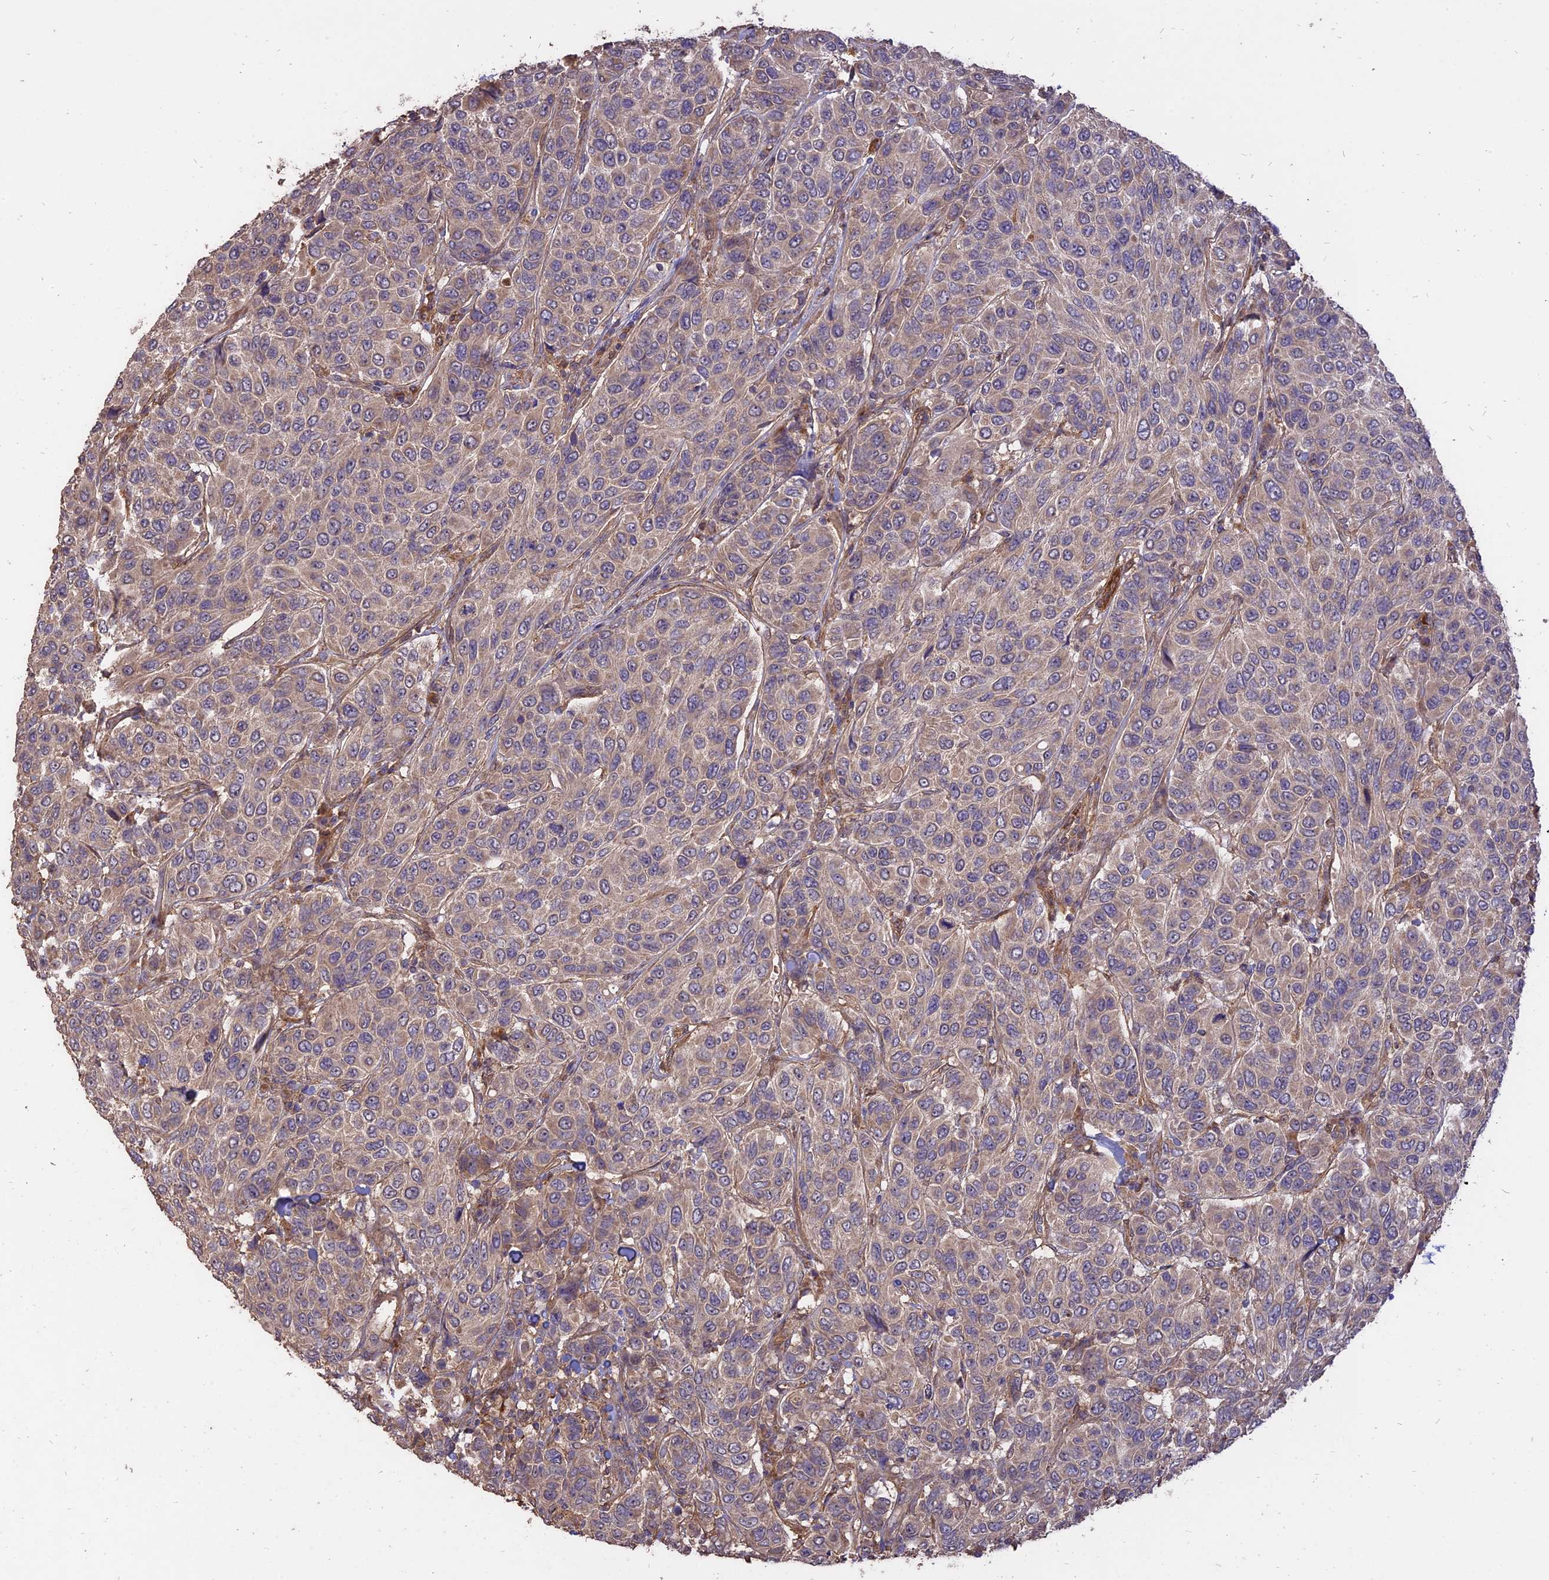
{"staining": {"intensity": "moderate", "quantity": "<25%", "location": "cytoplasmic/membranous"}, "tissue": "breast cancer", "cell_type": "Tumor cells", "image_type": "cancer", "snomed": [{"axis": "morphology", "description": "Duct carcinoma"}, {"axis": "topography", "description": "Breast"}], "caption": "About <25% of tumor cells in breast infiltrating ductal carcinoma exhibit moderate cytoplasmic/membranous protein positivity as visualized by brown immunohistochemical staining.", "gene": "SAC3D1", "patient": {"sex": "female", "age": 55}}